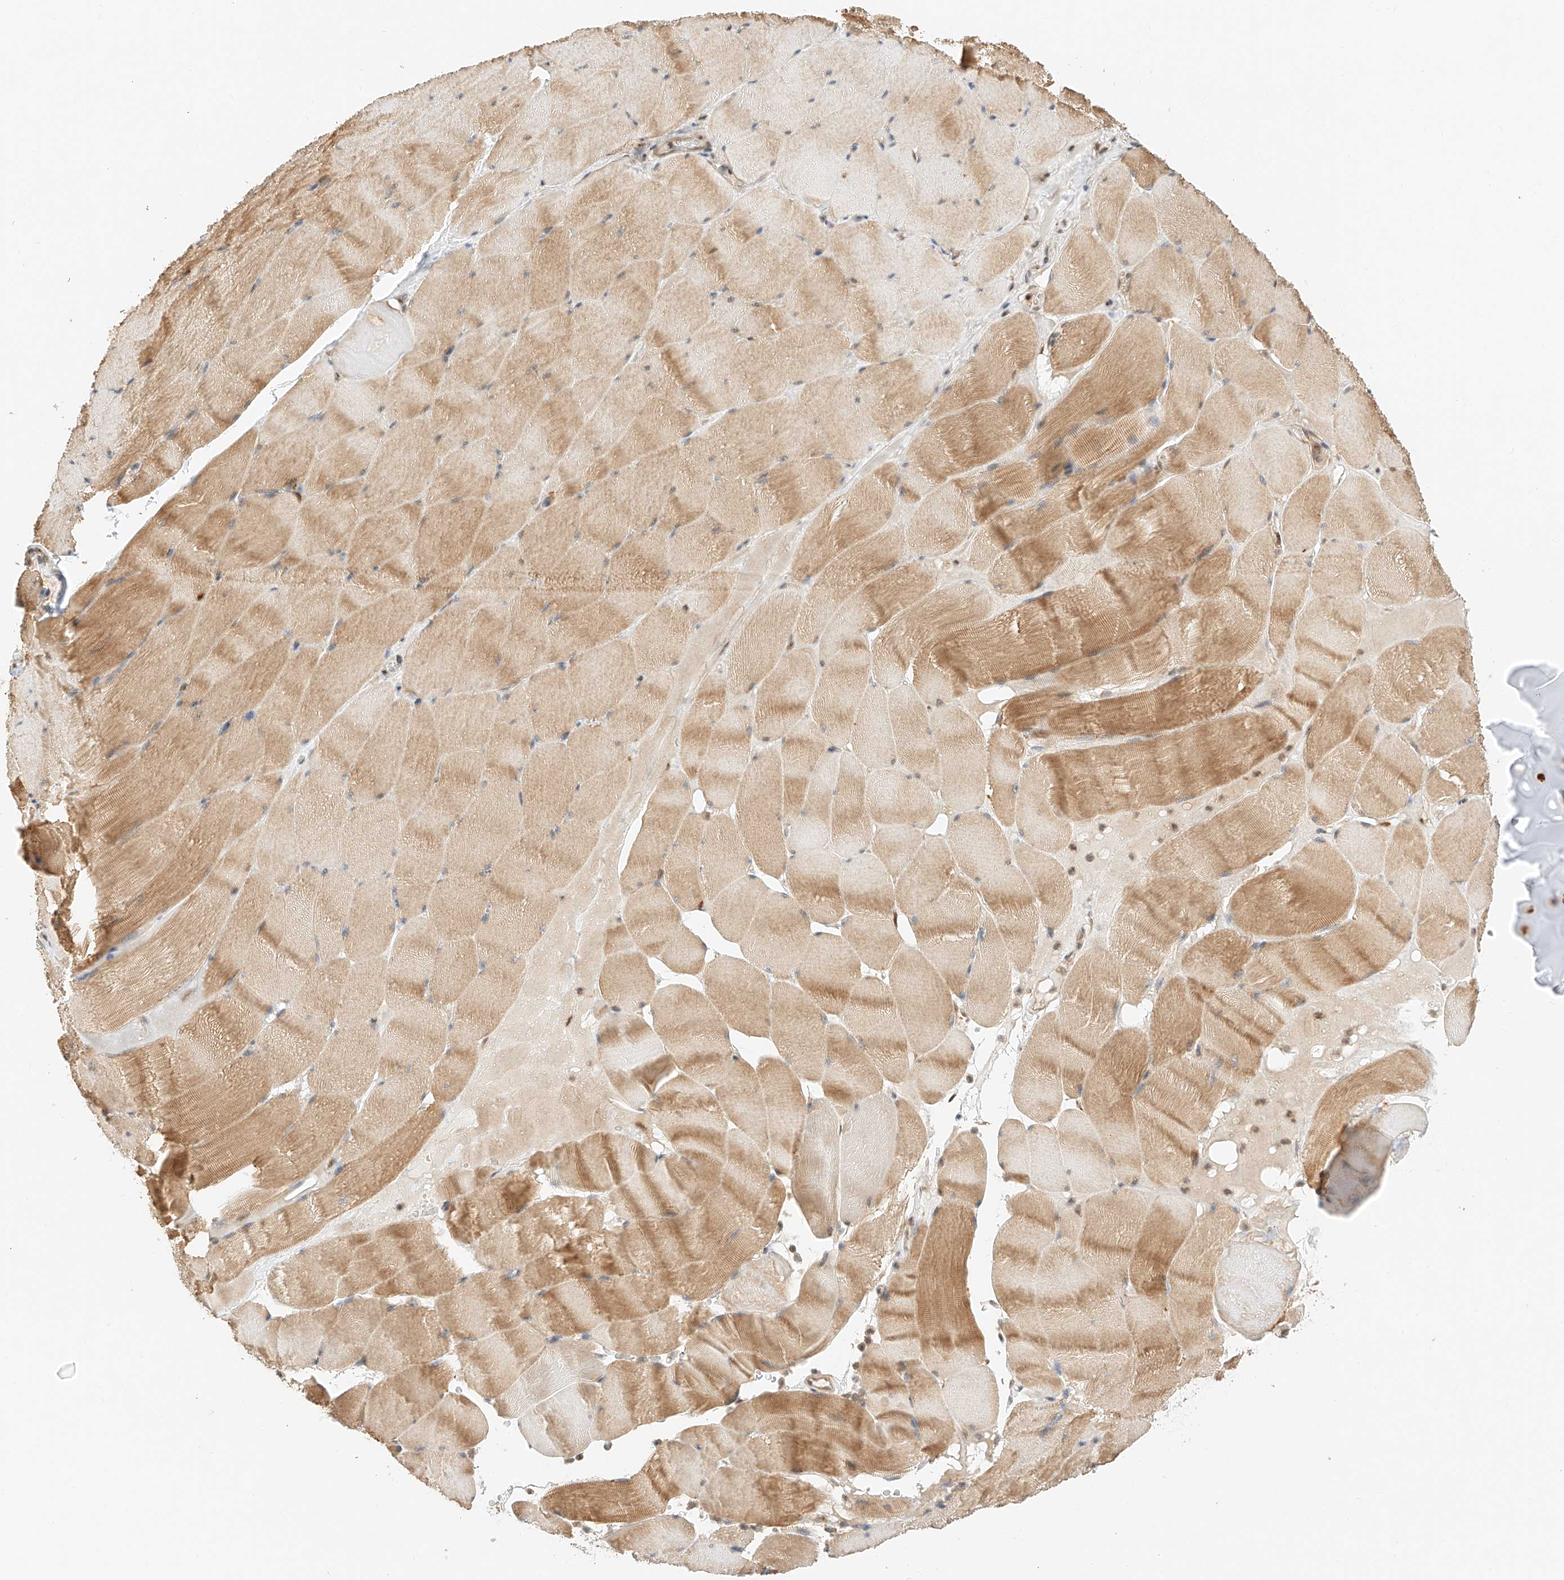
{"staining": {"intensity": "moderate", "quantity": ">75%", "location": "cytoplasmic/membranous"}, "tissue": "skeletal muscle", "cell_type": "Myocytes", "image_type": "normal", "snomed": [{"axis": "morphology", "description": "Normal tissue, NOS"}, {"axis": "topography", "description": "Skeletal muscle"}], "caption": "This is a histology image of immunohistochemistry staining of benign skeletal muscle, which shows moderate positivity in the cytoplasmic/membranous of myocytes.", "gene": "EIF4H", "patient": {"sex": "male", "age": 62}}